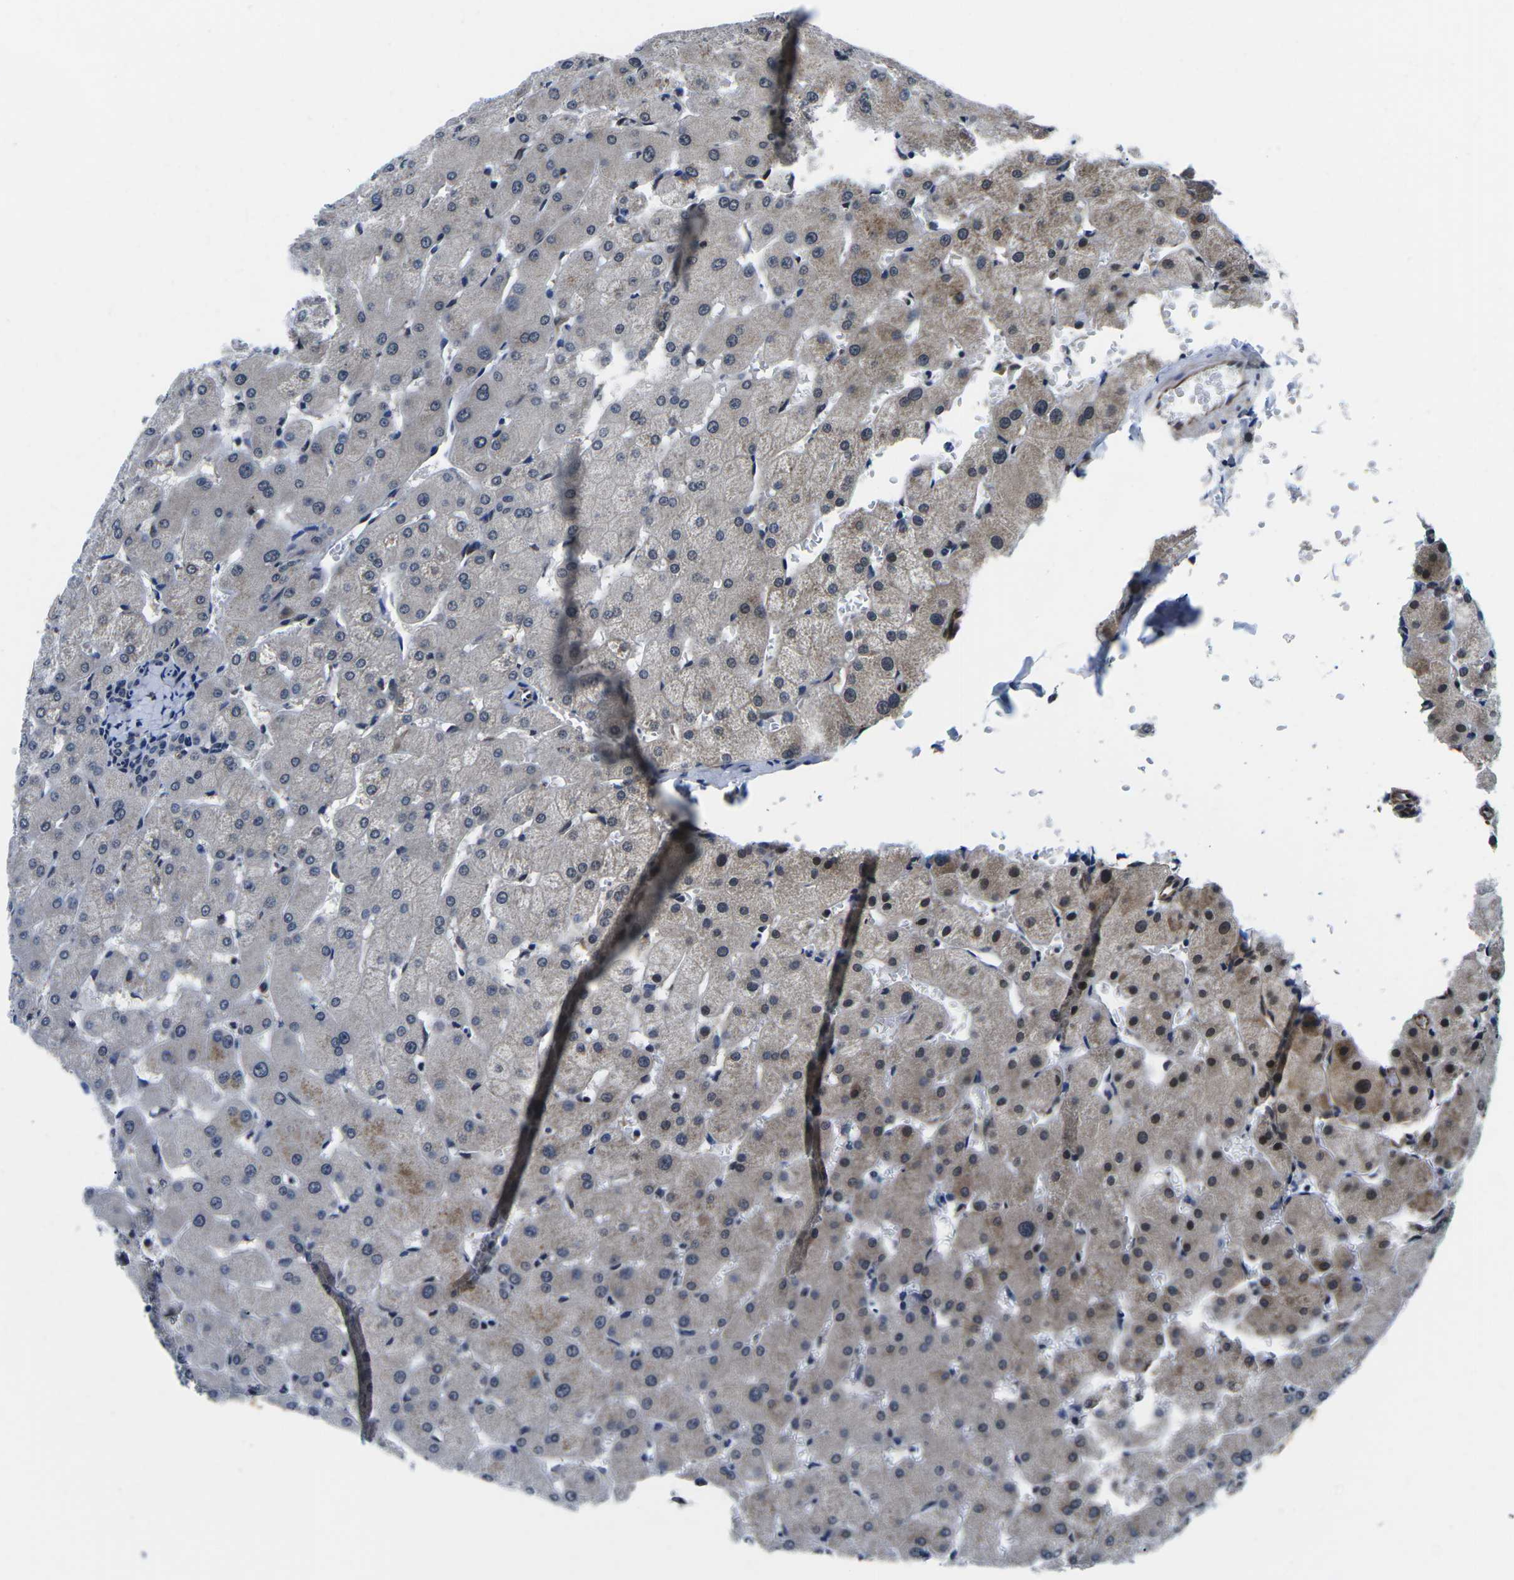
{"staining": {"intensity": "negative", "quantity": "none", "location": "none"}, "tissue": "liver", "cell_type": "Cholangiocytes", "image_type": "normal", "snomed": [{"axis": "morphology", "description": "Normal tissue, NOS"}, {"axis": "topography", "description": "Liver"}], "caption": "Immunohistochemistry micrograph of benign human liver stained for a protein (brown), which exhibits no positivity in cholangiocytes.", "gene": "CCNE1", "patient": {"sex": "female", "age": 63}}